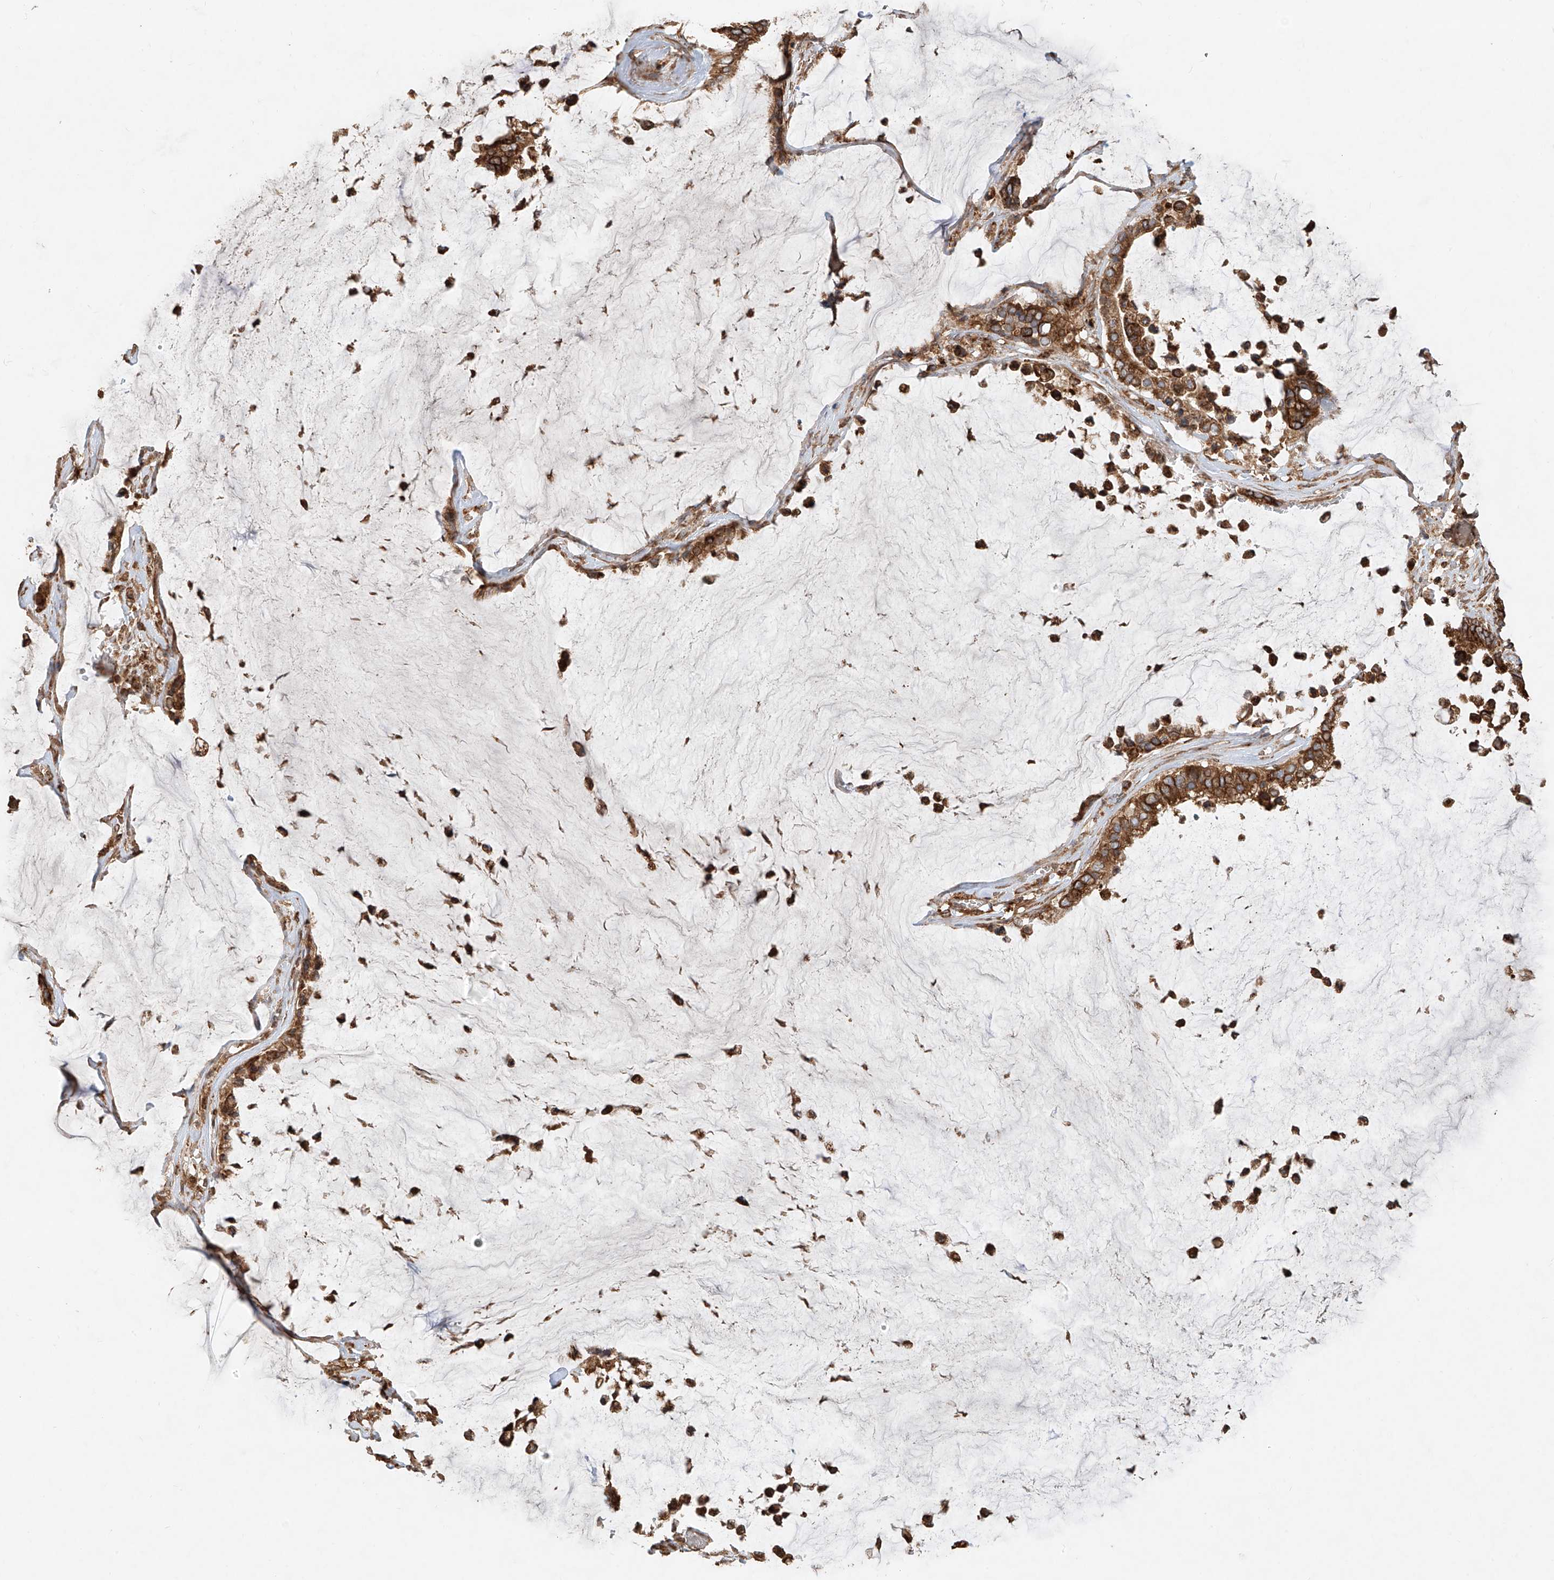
{"staining": {"intensity": "moderate", "quantity": ">75%", "location": "cytoplasmic/membranous"}, "tissue": "pancreatic cancer", "cell_type": "Tumor cells", "image_type": "cancer", "snomed": [{"axis": "morphology", "description": "Adenocarcinoma, NOS"}, {"axis": "topography", "description": "Pancreas"}], "caption": "Protein staining by immunohistochemistry displays moderate cytoplasmic/membranous expression in about >75% of tumor cells in adenocarcinoma (pancreatic). The staining is performed using DAB (3,3'-diaminobenzidine) brown chromogen to label protein expression. The nuclei are counter-stained blue using hematoxylin.", "gene": "EFNB1", "patient": {"sex": "male", "age": 41}}